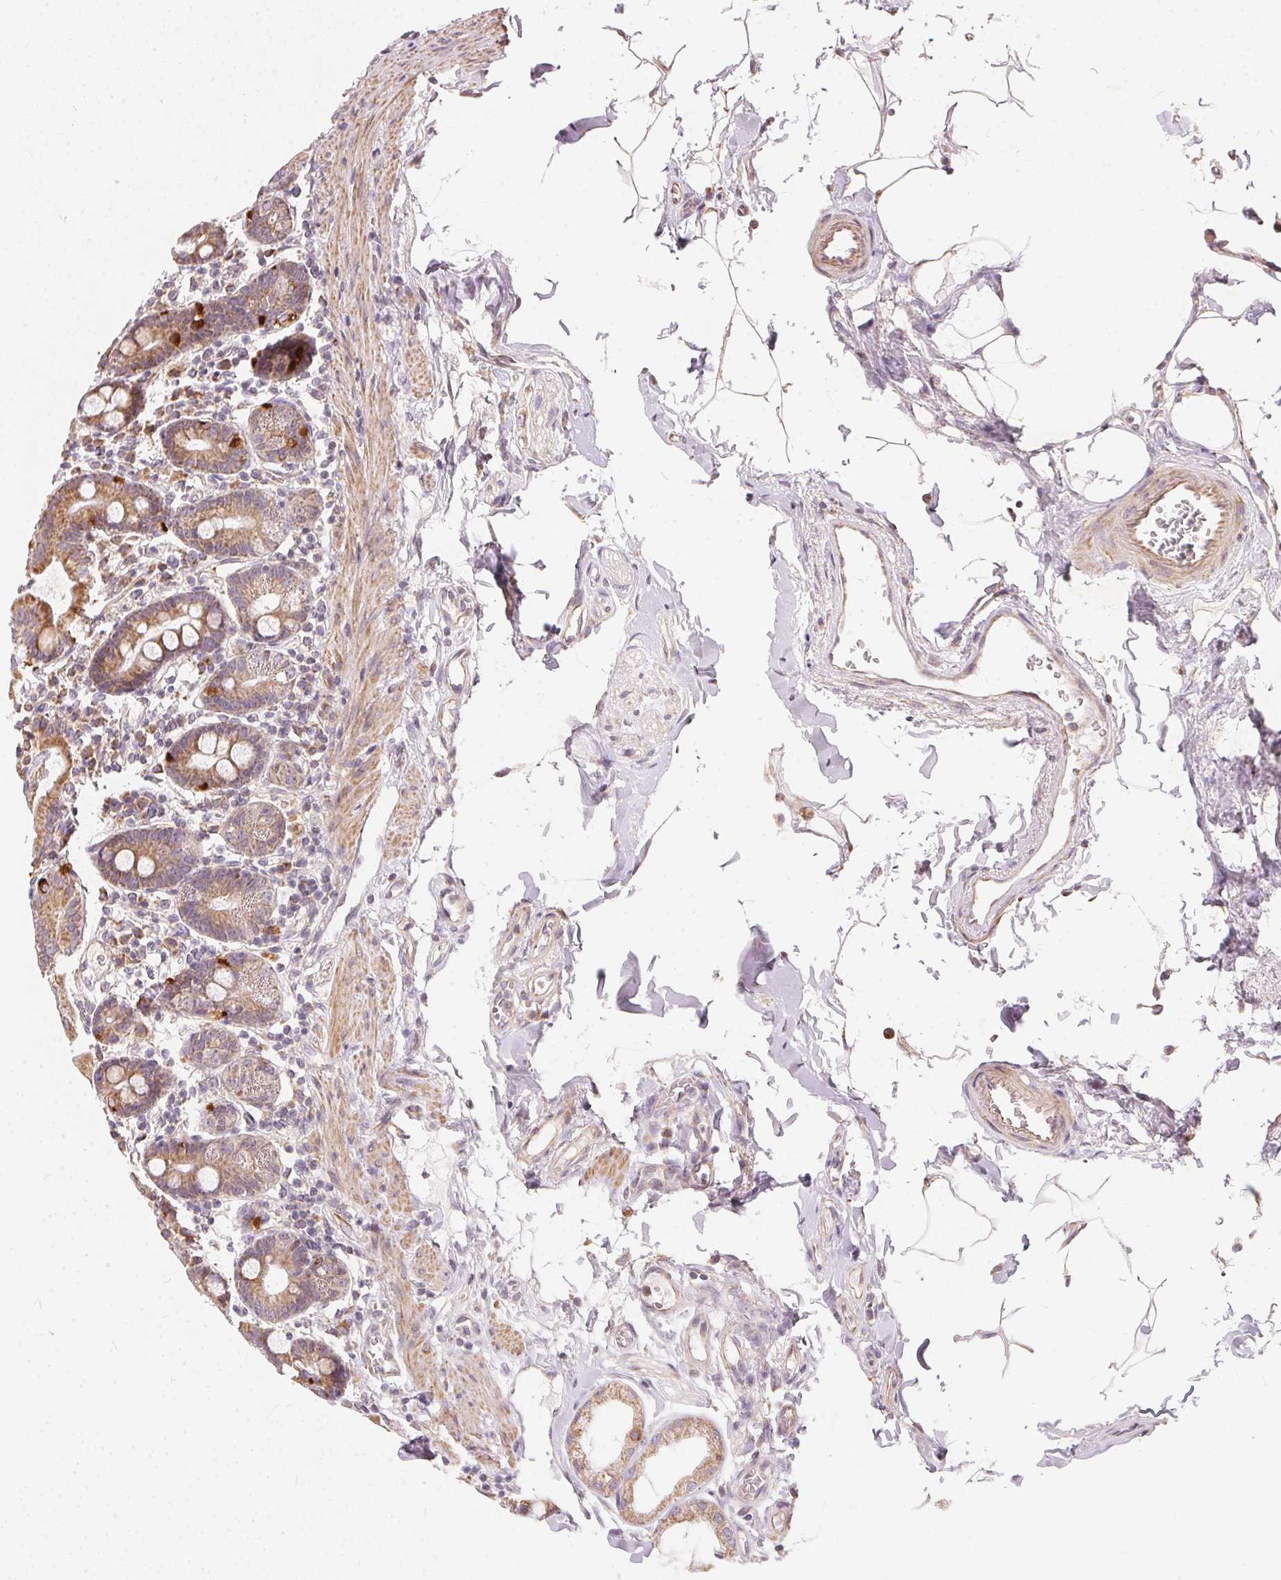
{"staining": {"intensity": "moderate", "quantity": ">75%", "location": "cytoplasmic/membranous"}, "tissue": "duodenum", "cell_type": "Glandular cells", "image_type": "normal", "snomed": [{"axis": "morphology", "description": "Normal tissue, NOS"}, {"axis": "topography", "description": "Pancreas"}, {"axis": "topography", "description": "Duodenum"}], "caption": "Immunohistochemical staining of normal duodenum demonstrates >75% levels of moderate cytoplasmic/membranous protein positivity in approximately >75% of glandular cells. Nuclei are stained in blue.", "gene": "VWA5B2", "patient": {"sex": "male", "age": 59}}